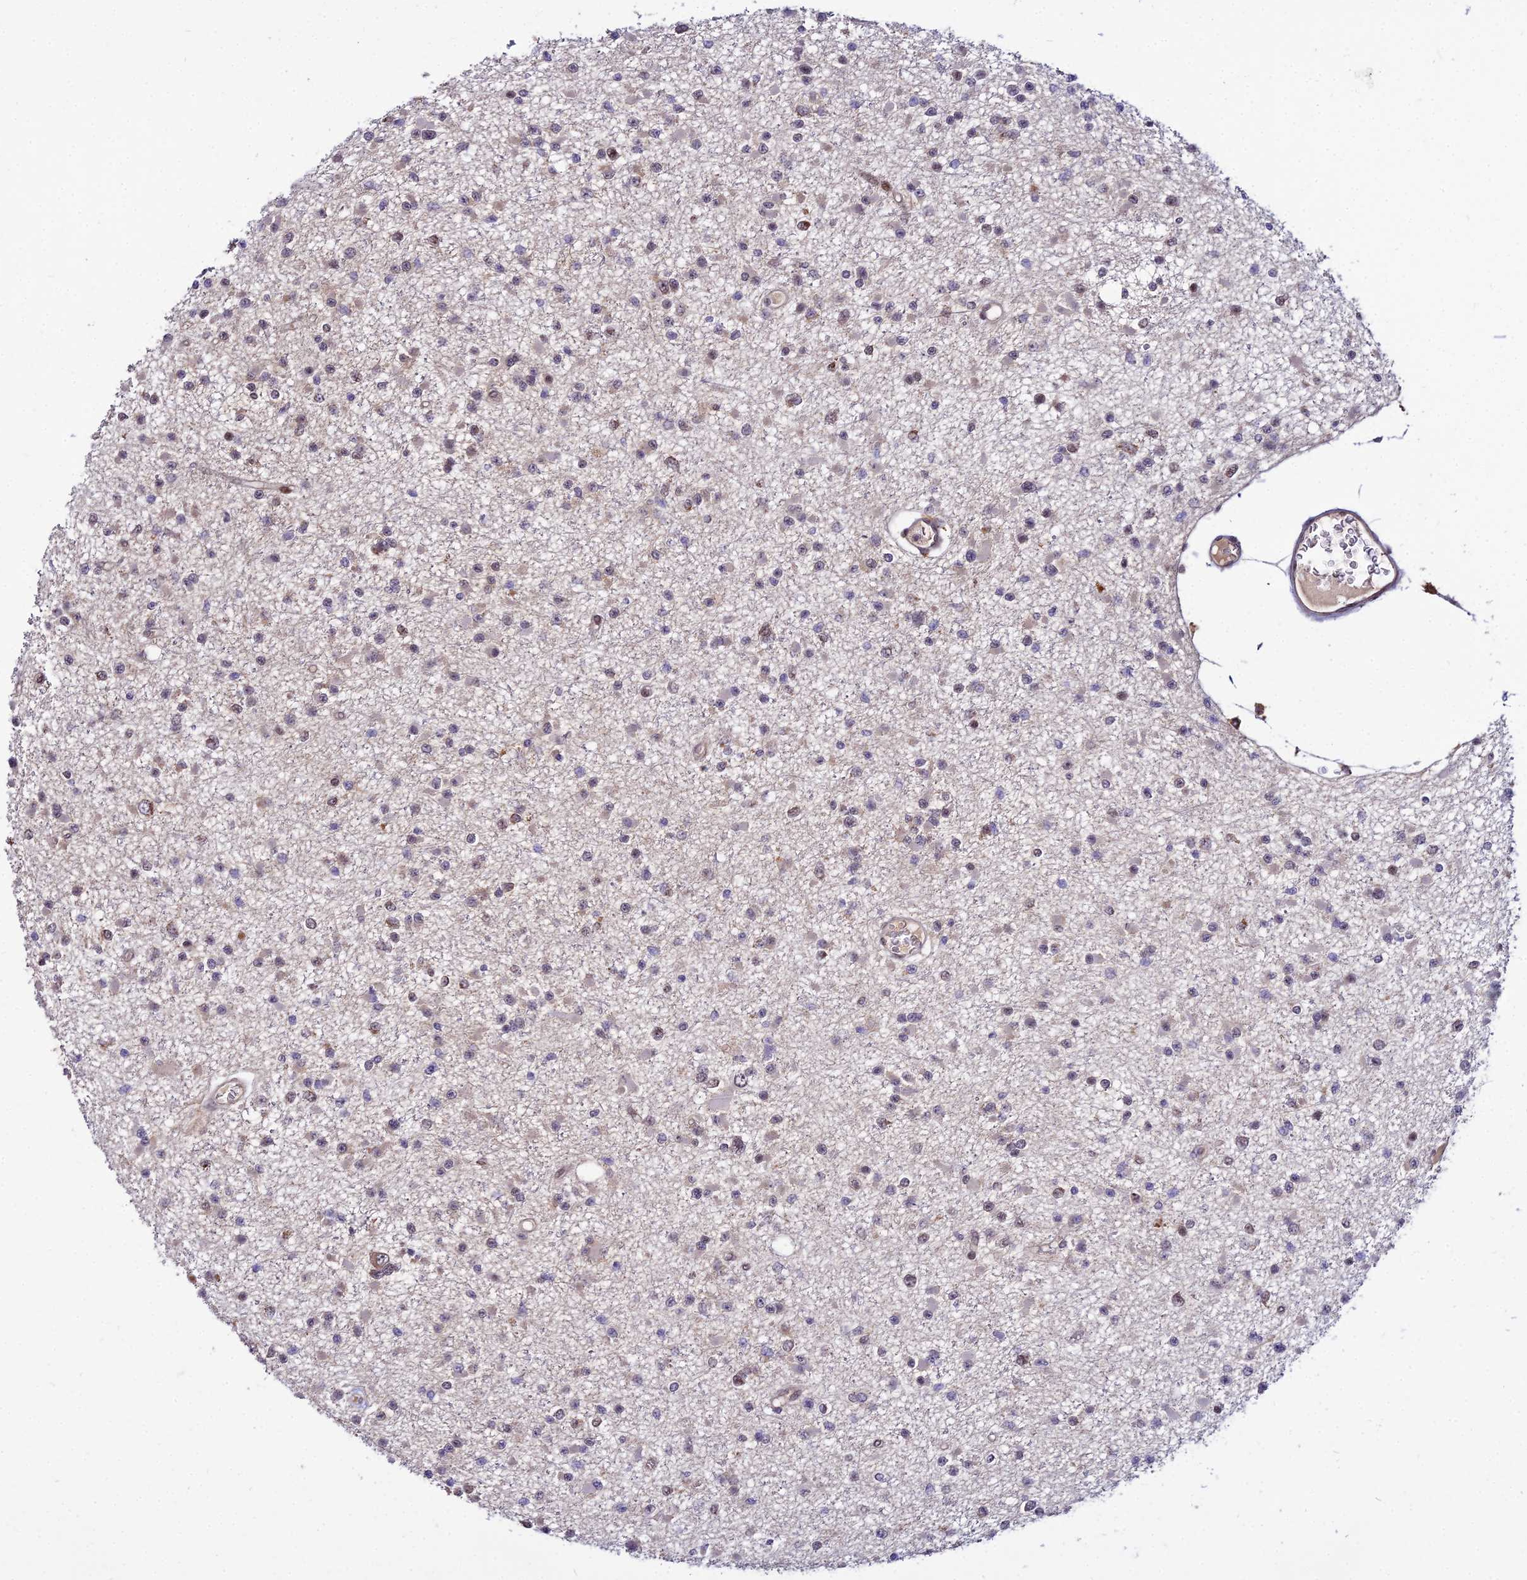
{"staining": {"intensity": "negative", "quantity": "none", "location": "none"}, "tissue": "glioma", "cell_type": "Tumor cells", "image_type": "cancer", "snomed": [{"axis": "morphology", "description": "Glioma, malignant, Low grade"}, {"axis": "topography", "description": "Brain"}], "caption": "Micrograph shows no protein positivity in tumor cells of glioma tissue.", "gene": "CIB3", "patient": {"sex": "female", "age": 22}}